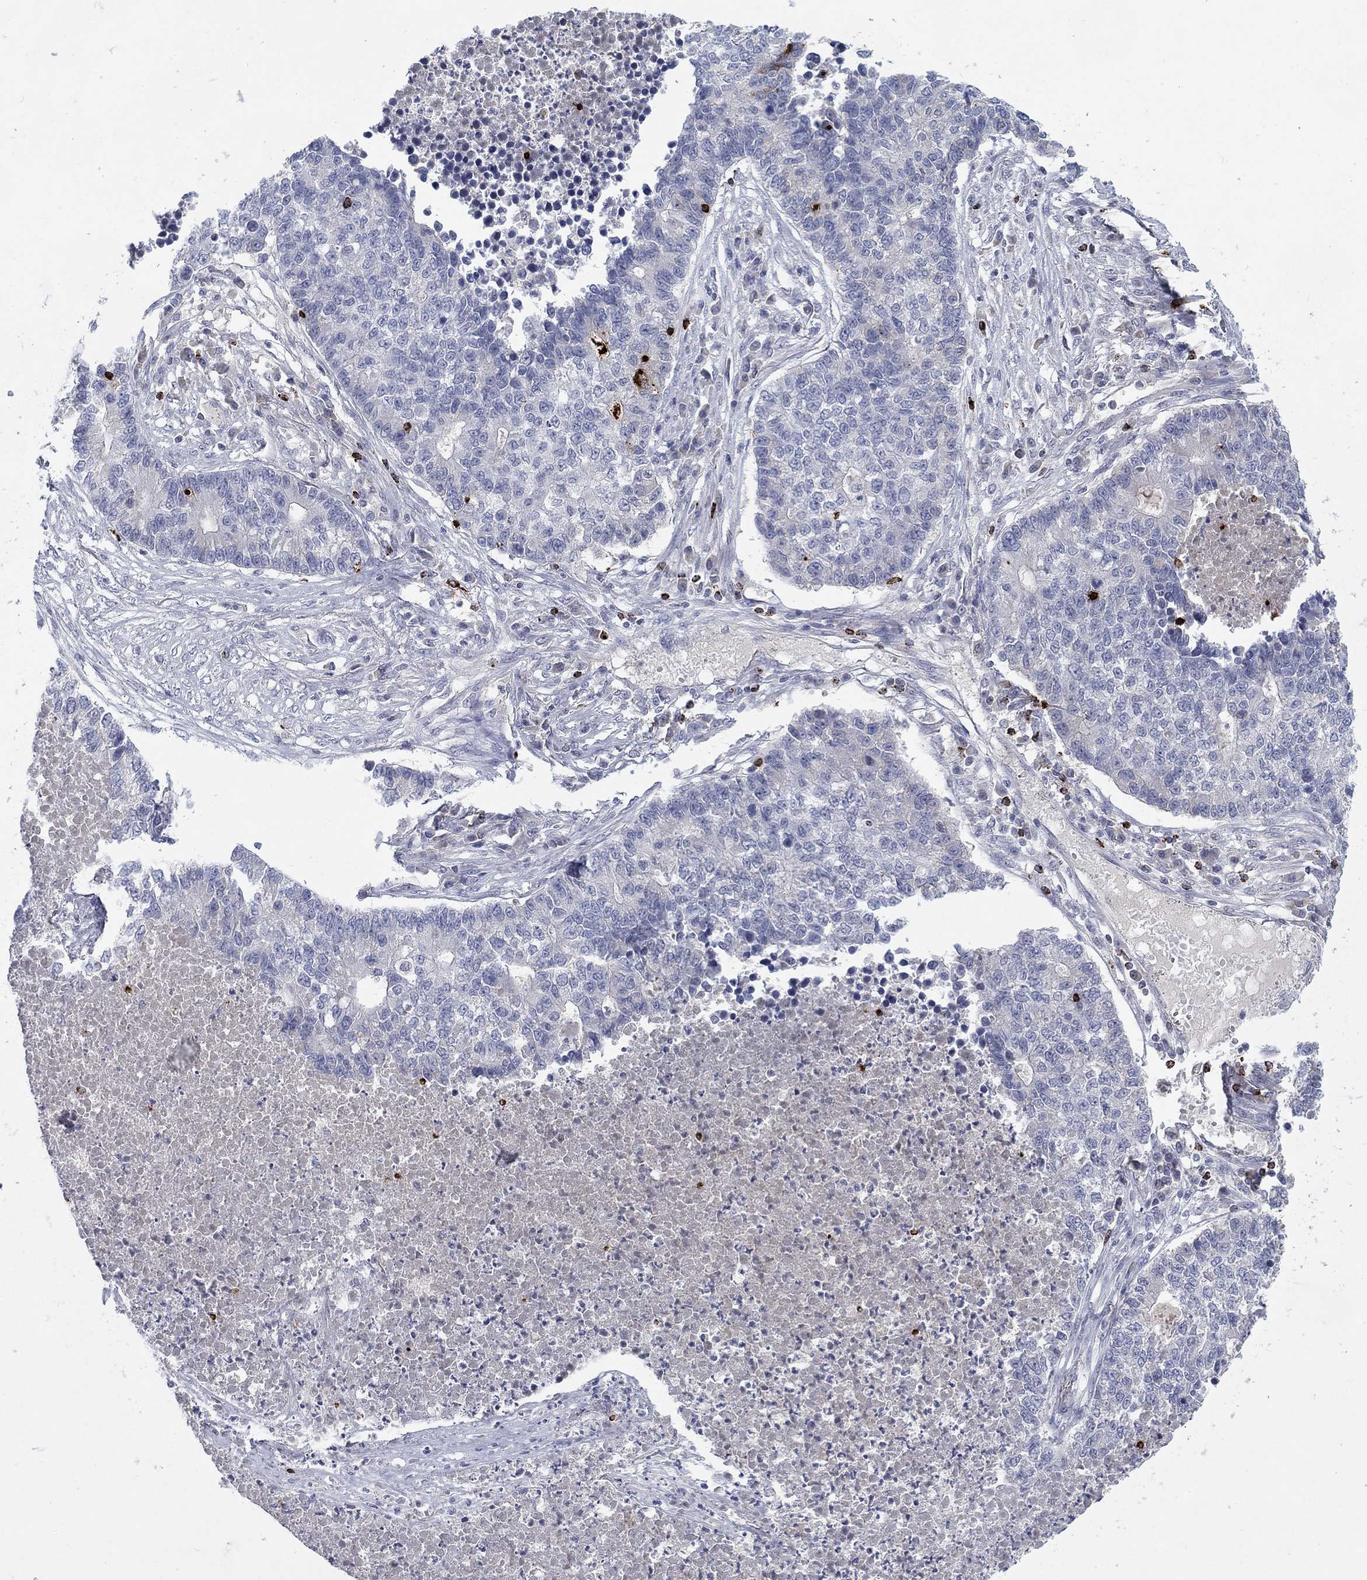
{"staining": {"intensity": "negative", "quantity": "none", "location": "none"}, "tissue": "lung cancer", "cell_type": "Tumor cells", "image_type": "cancer", "snomed": [{"axis": "morphology", "description": "Adenocarcinoma, NOS"}, {"axis": "topography", "description": "Lung"}], "caption": "Human adenocarcinoma (lung) stained for a protein using immunohistochemistry displays no staining in tumor cells.", "gene": "GZMA", "patient": {"sex": "male", "age": 57}}